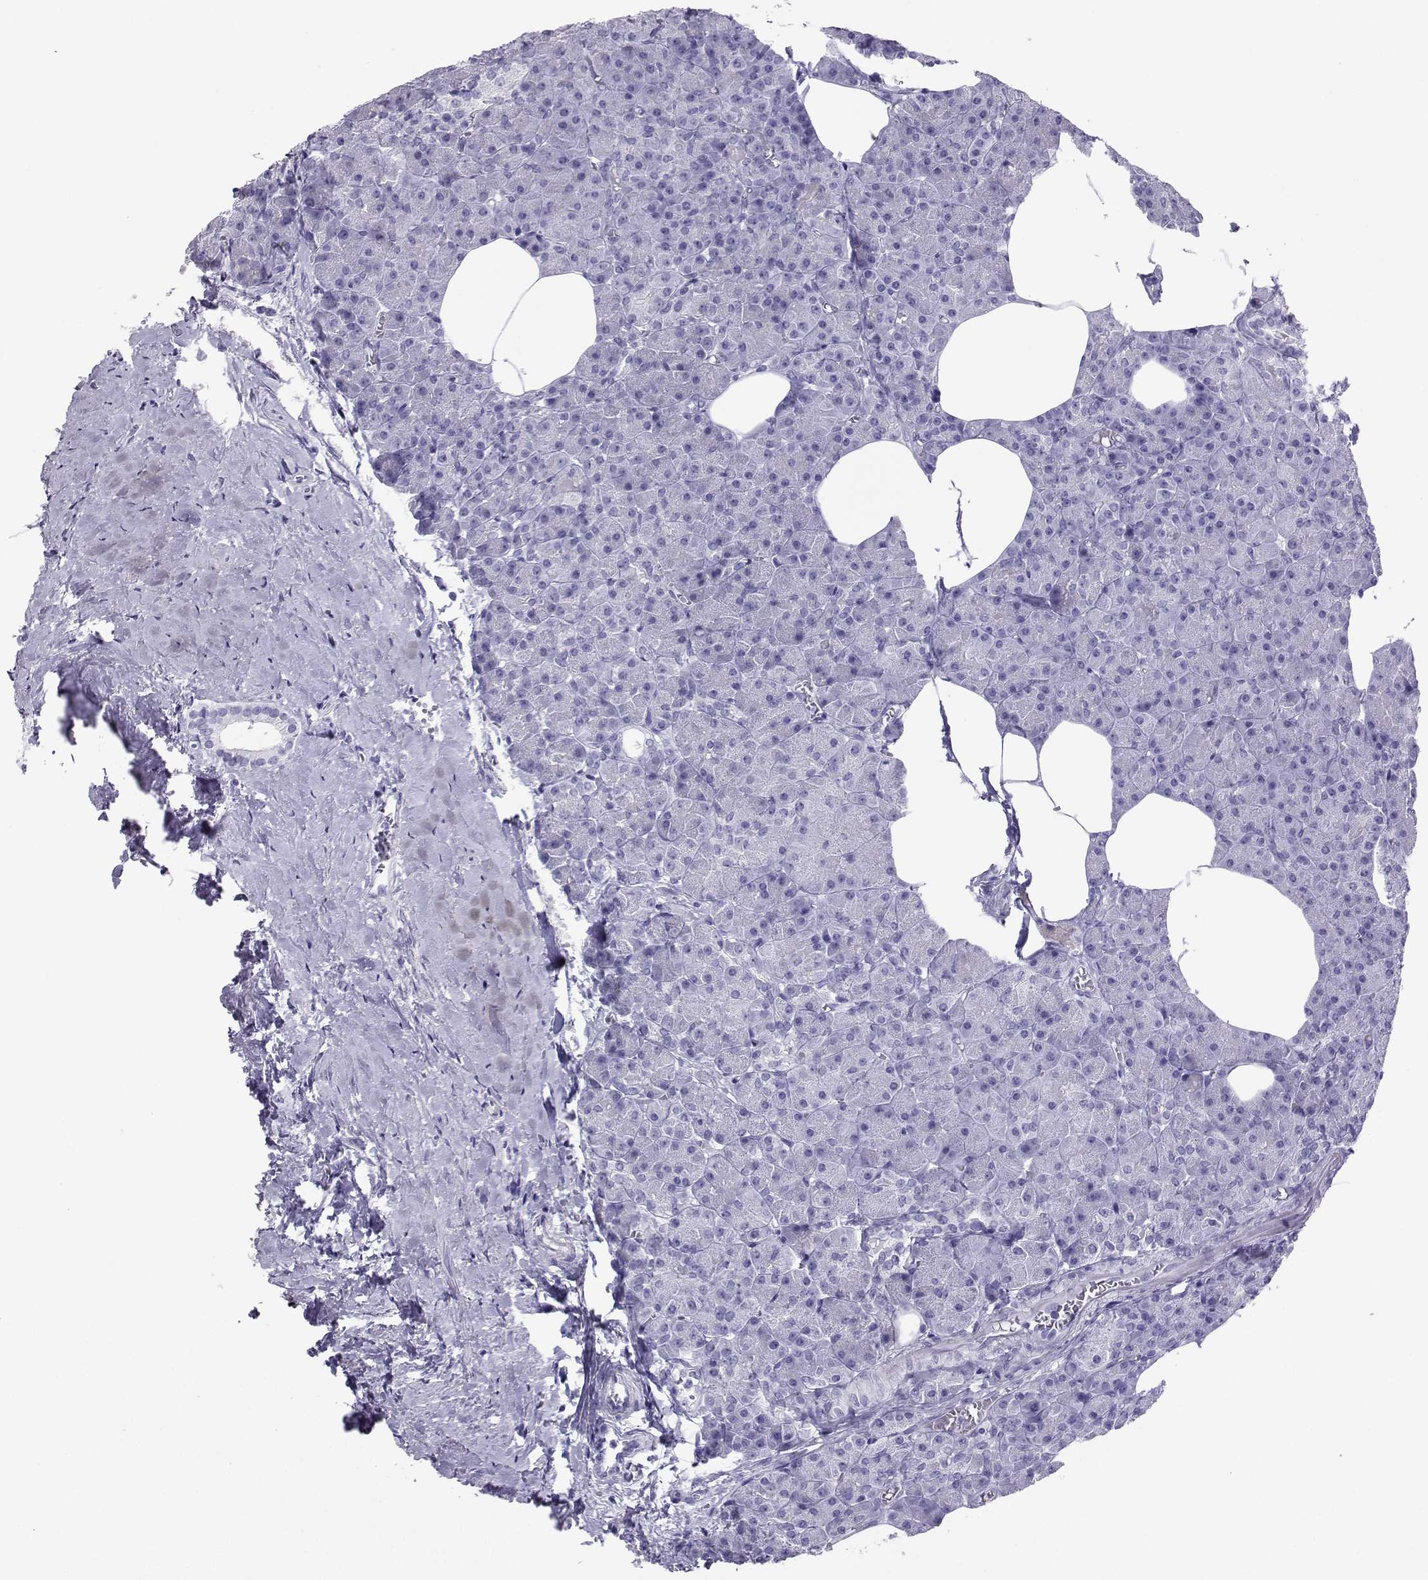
{"staining": {"intensity": "negative", "quantity": "none", "location": "none"}, "tissue": "pancreas", "cell_type": "Exocrine glandular cells", "image_type": "normal", "snomed": [{"axis": "morphology", "description": "Normal tissue, NOS"}, {"axis": "topography", "description": "Pancreas"}], "caption": "This is a image of immunohistochemistry staining of unremarkable pancreas, which shows no staining in exocrine glandular cells.", "gene": "LORICRIN", "patient": {"sex": "female", "age": 45}}